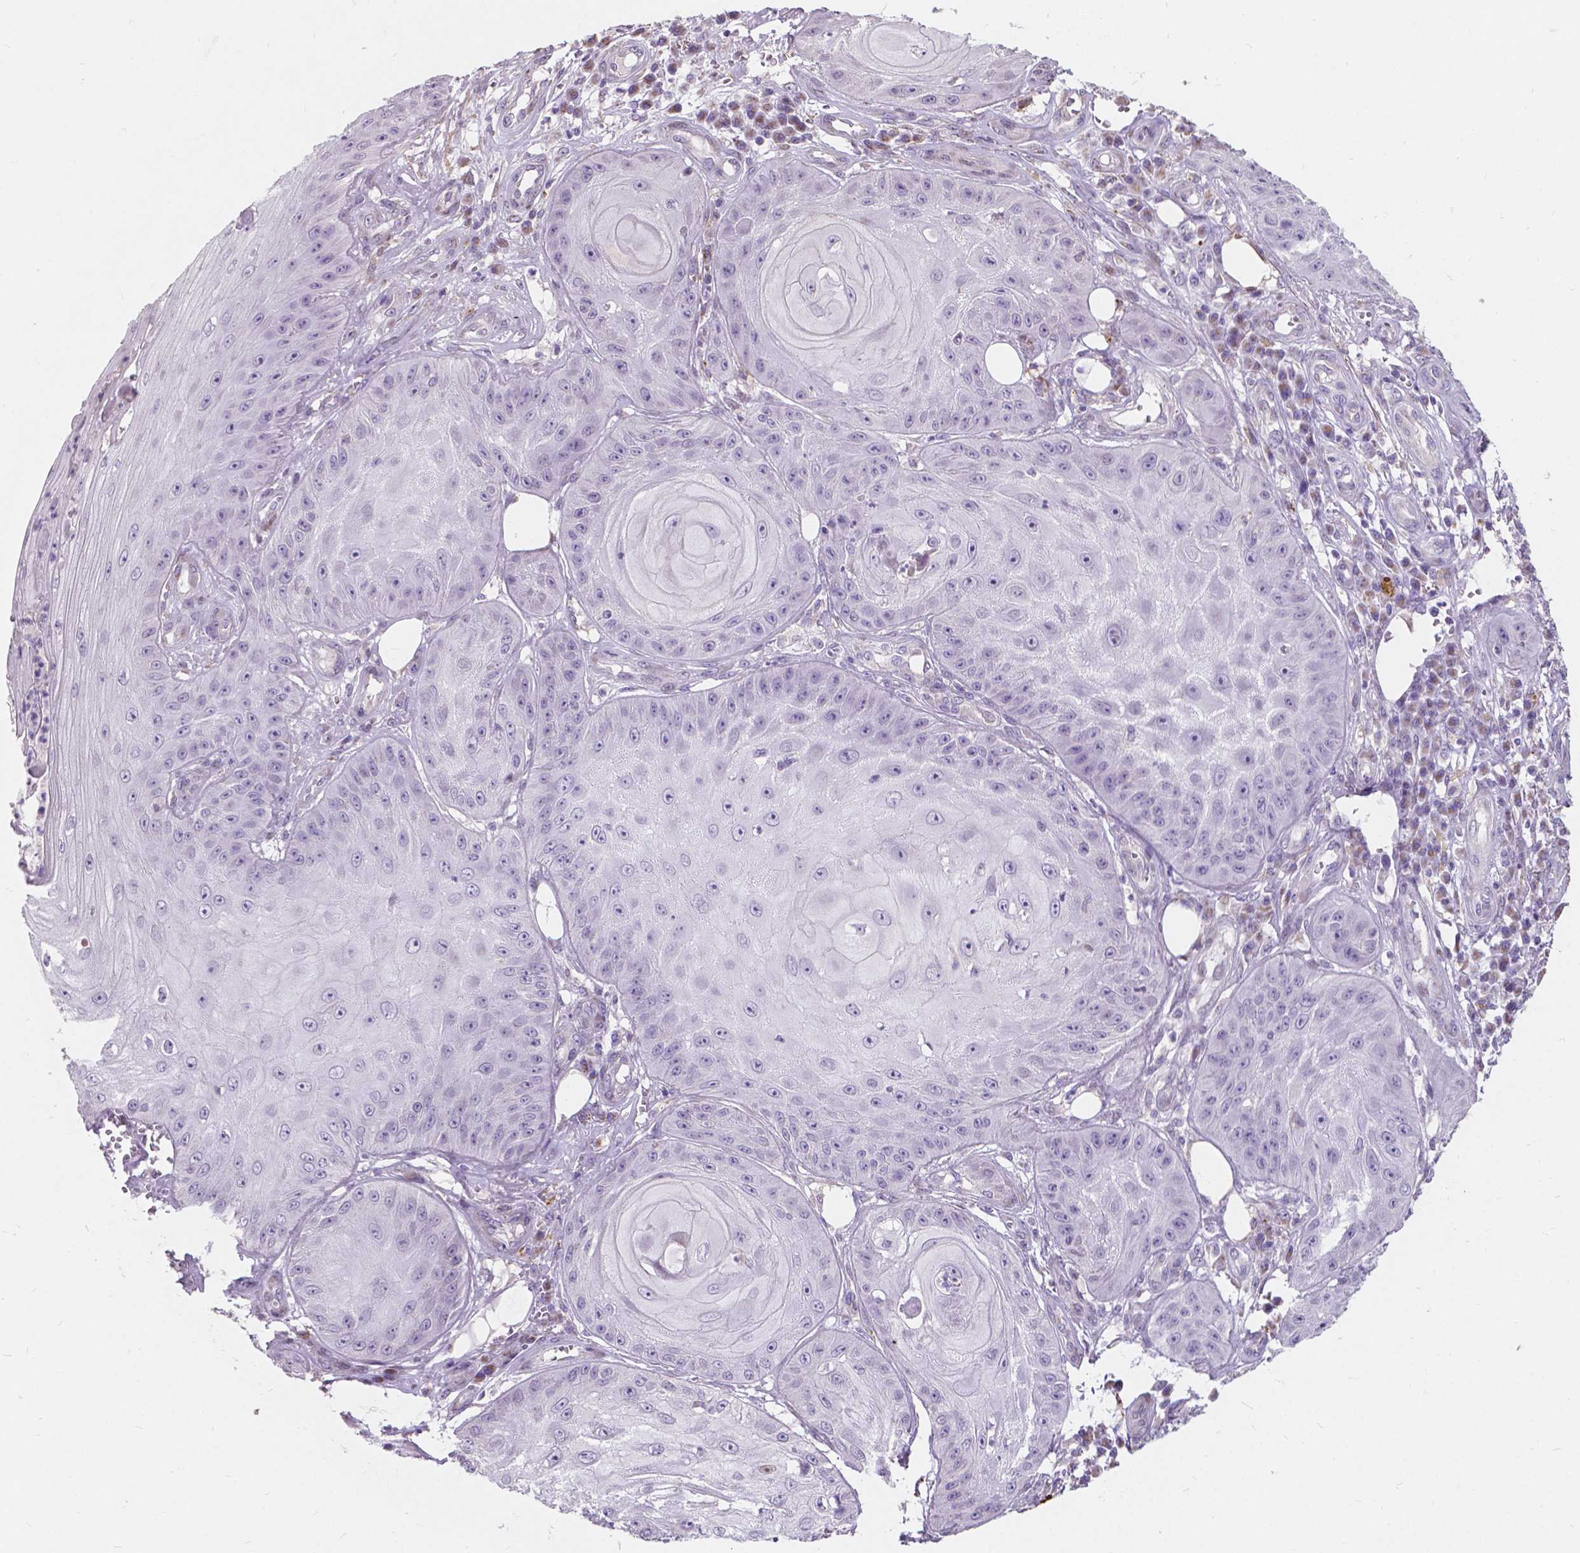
{"staining": {"intensity": "negative", "quantity": "none", "location": "none"}, "tissue": "skin cancer", "cell_type": "Tumor cells", "image_type": "cancer", "snomed": [{"axis": "morphology", "description": "Squamous cell carcinoma, NOS"}, {"axis": "topography", "description": "Skin"}], "caption": "An image of human skin squamous cell carcinoma is negative for staining in tumor cells.", "gene": "MYH14", "patient": {"sex": "male", "age": 70}}